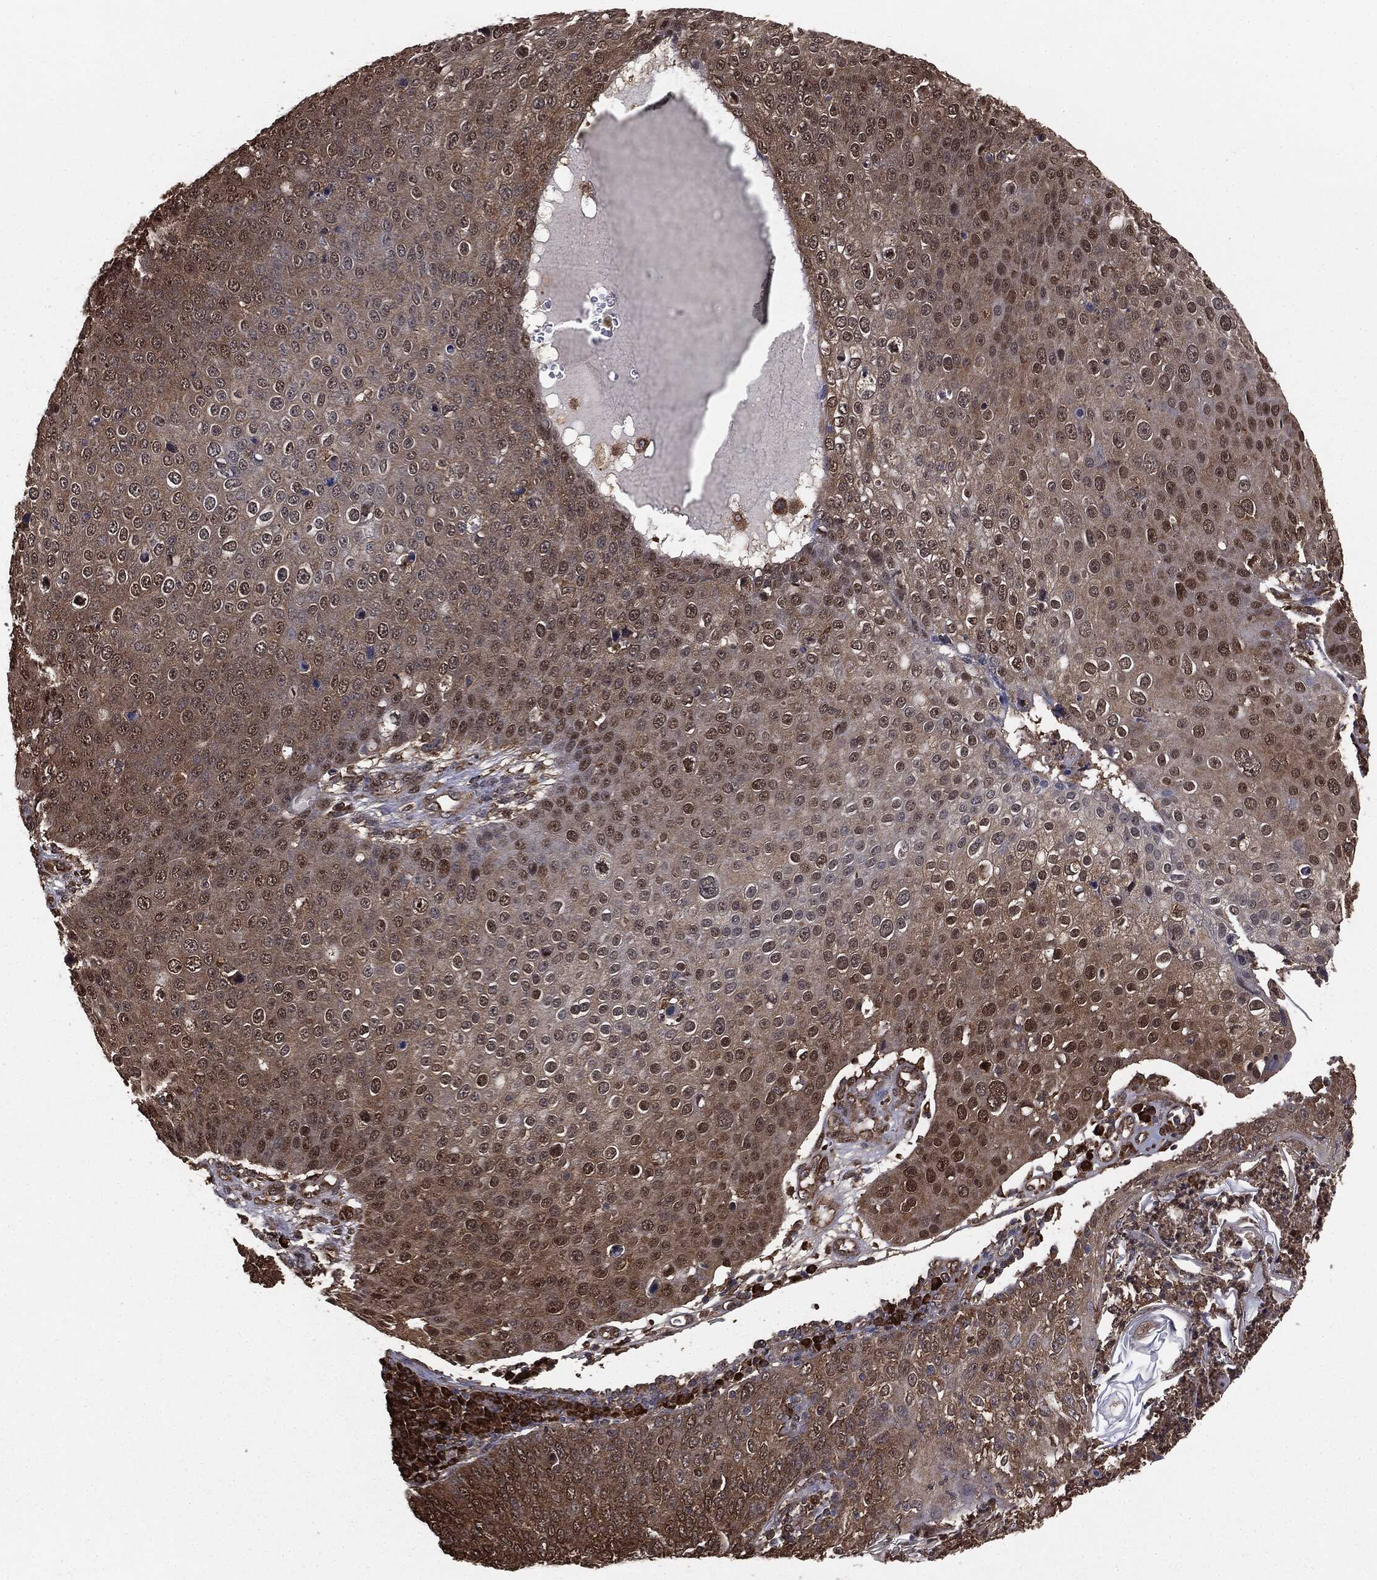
{"staining": {"intensity": "moderate", "quantity": "25%-75%", "location": "cytoplasmic/membranous,nuclear"}, "tissue": "skin cancer", "cell_type": "Tumor cells", "image_type": "cancer", "snomed": [{"axis": "morphology", "description": "Squamous cell carcinoma, NOS"}, {"axis": "topography", "description": "Skin"}], "caption": "This is a micrograph of immunohistochemistry (IHC) staining of squamous cell carcinoma (skin), which shows moderate expression in the cytoplasmic/membranous and nuclear of tumor cells.", "gene": "NME1", "patient": {"sex": "male", "age": 71}}